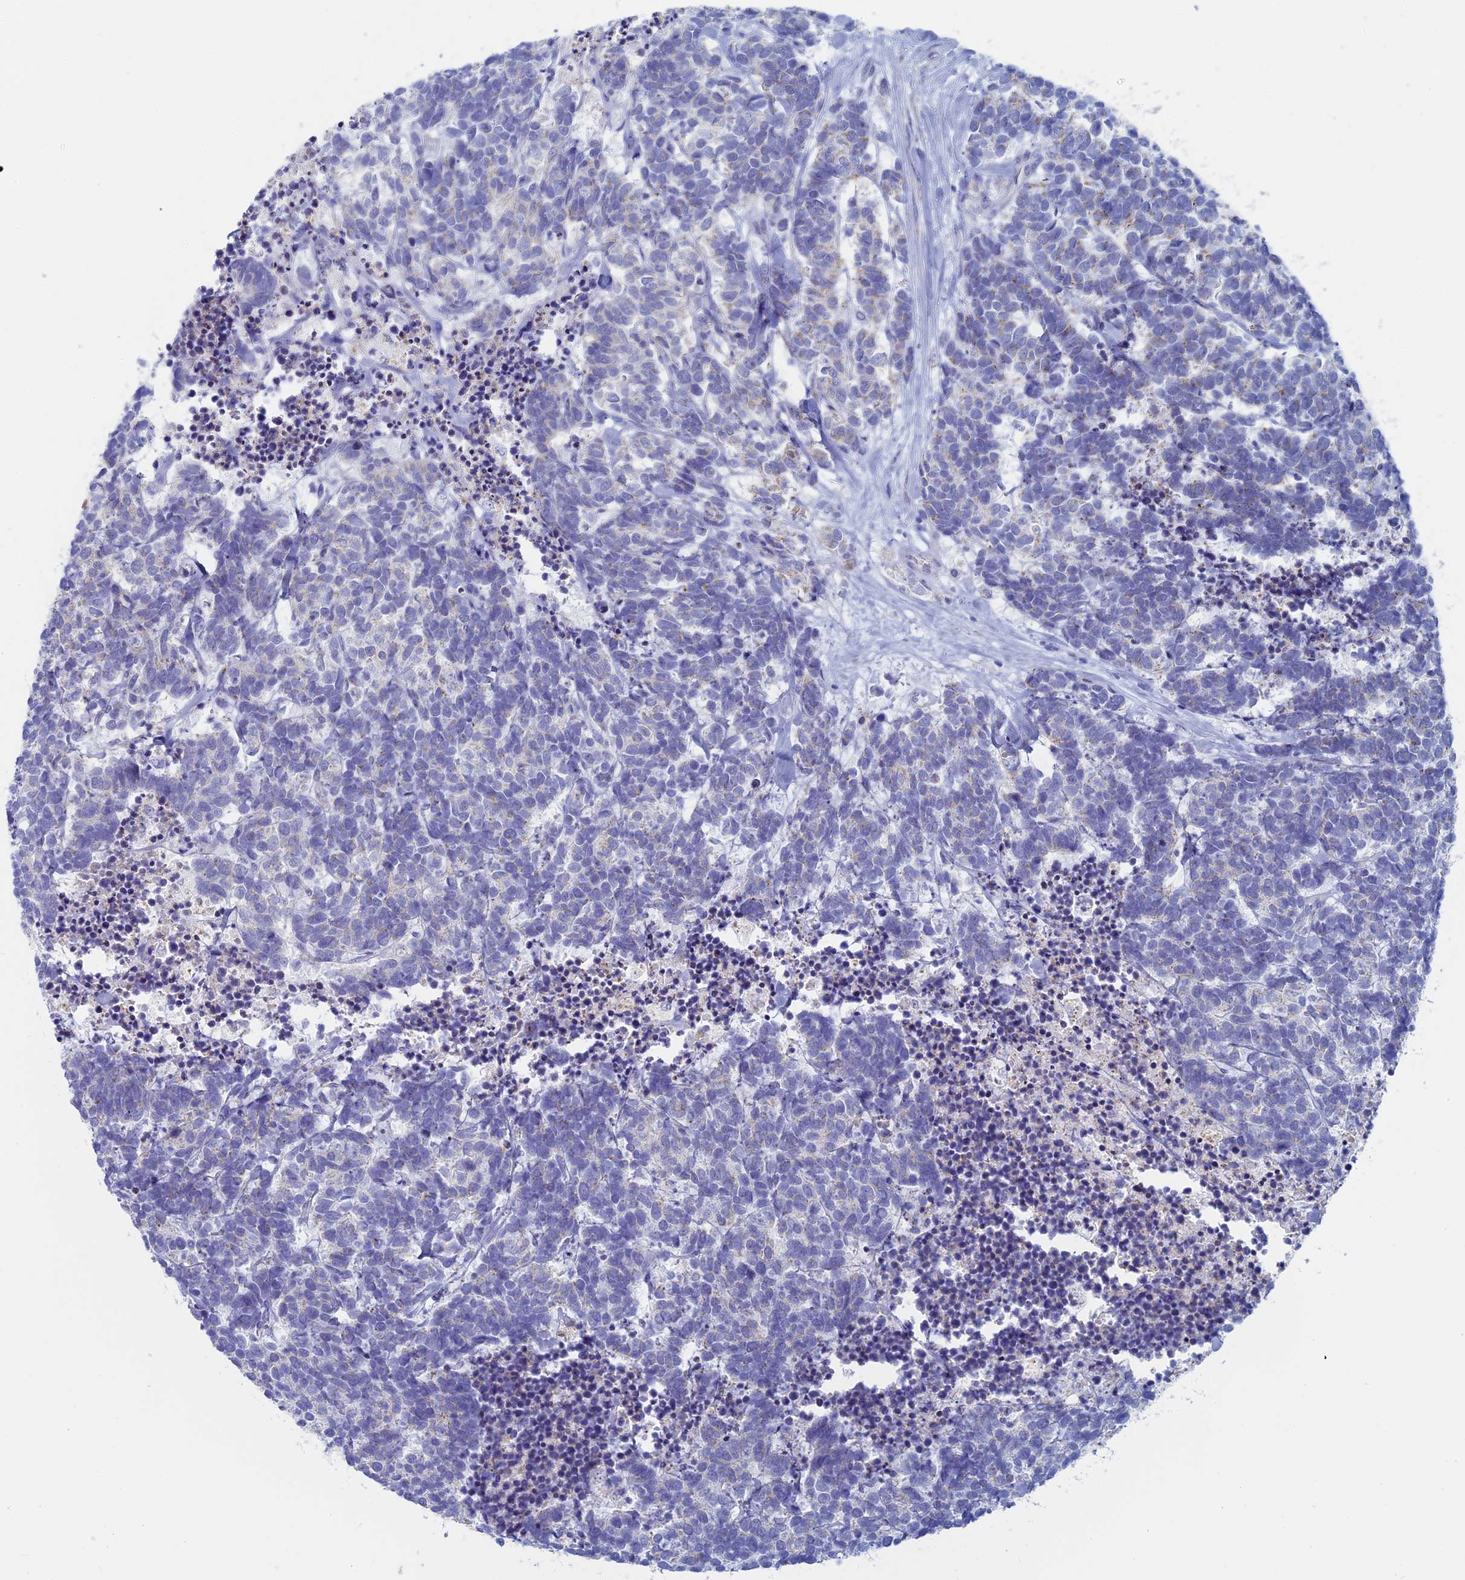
{"staining": {"intensity": "negative", "quantity": "none", "location": "none"}, "tissue": "carcinoid", "cell_type": "Tumor cells", "image_type": "cancer", "snomed": [{"axis": "morphology", "description": "Carcinoma, NOS"}, {"axis": "morphology", "description": "Carcinoid, malignant, NOS"}, {"axis": "topography", "description": "Urinary bladder"}], "caption": "Tumor cells show no significant expression in malignant carcinoid.", "gene": "MAGEB6", "patient": {"sex": "male", "age": 57}}